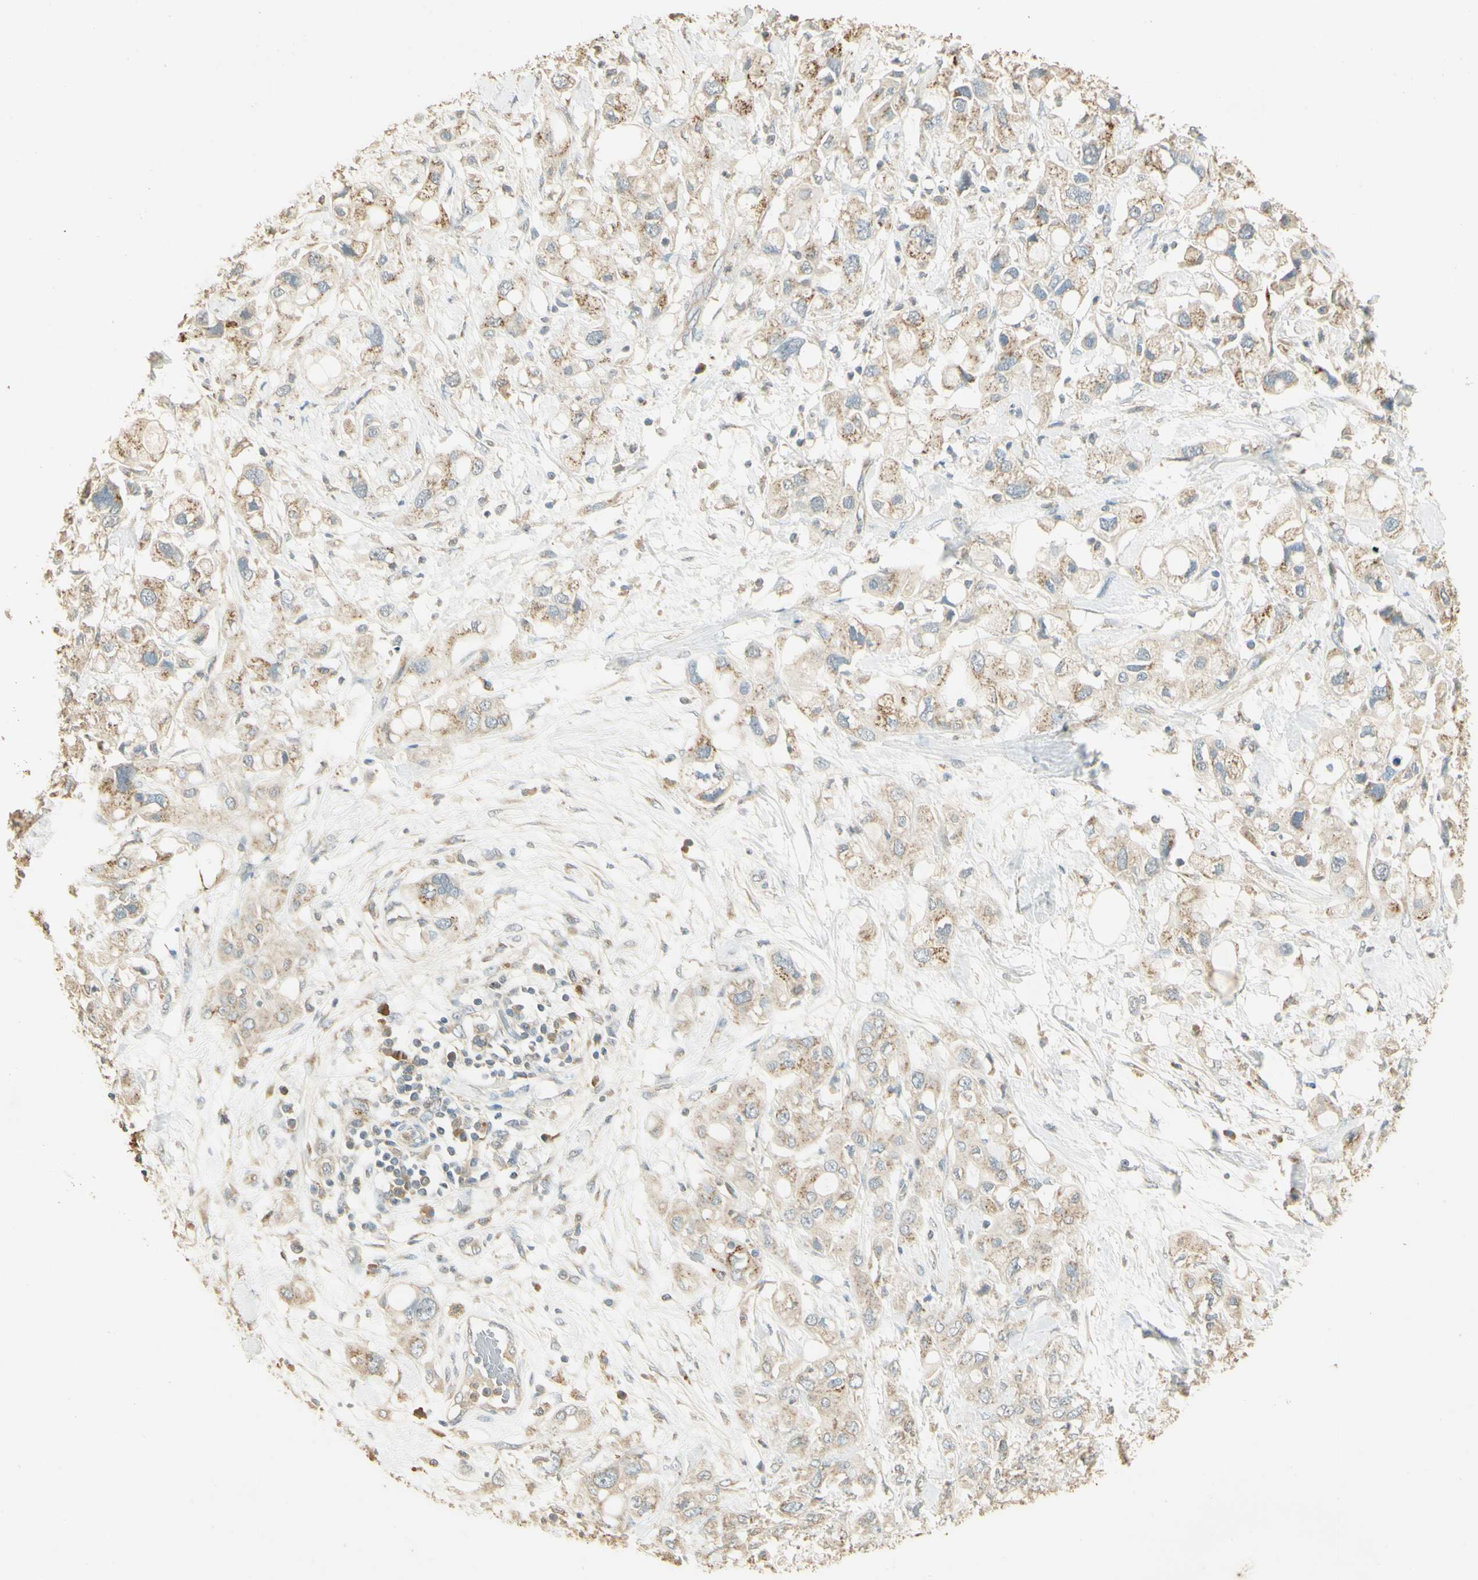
{"staining": {"intensity": "weak", "quantity": "25%-75%", "location": "cytoplasmic/membranous"}, "tissue": "pancreatic cancer", "cell_type": "Tumor cells", "image_type": "cancer", "snomed": [{"axis": "morphology", "description": "Adenocarcinoma, NOS"}, {"axis": "topography", "description": "Pancreas"}], "caption": "Pancreatic cancer (adenocarcinoma) was stained to show a protein in brown. There is low levels of weak cytoplasmic/membranous expression in about 25%-75% of tumor cells. Nuclei are stained in blue.", "gene": "UXS1", "patient": {"sex": "female", "age": 56}}